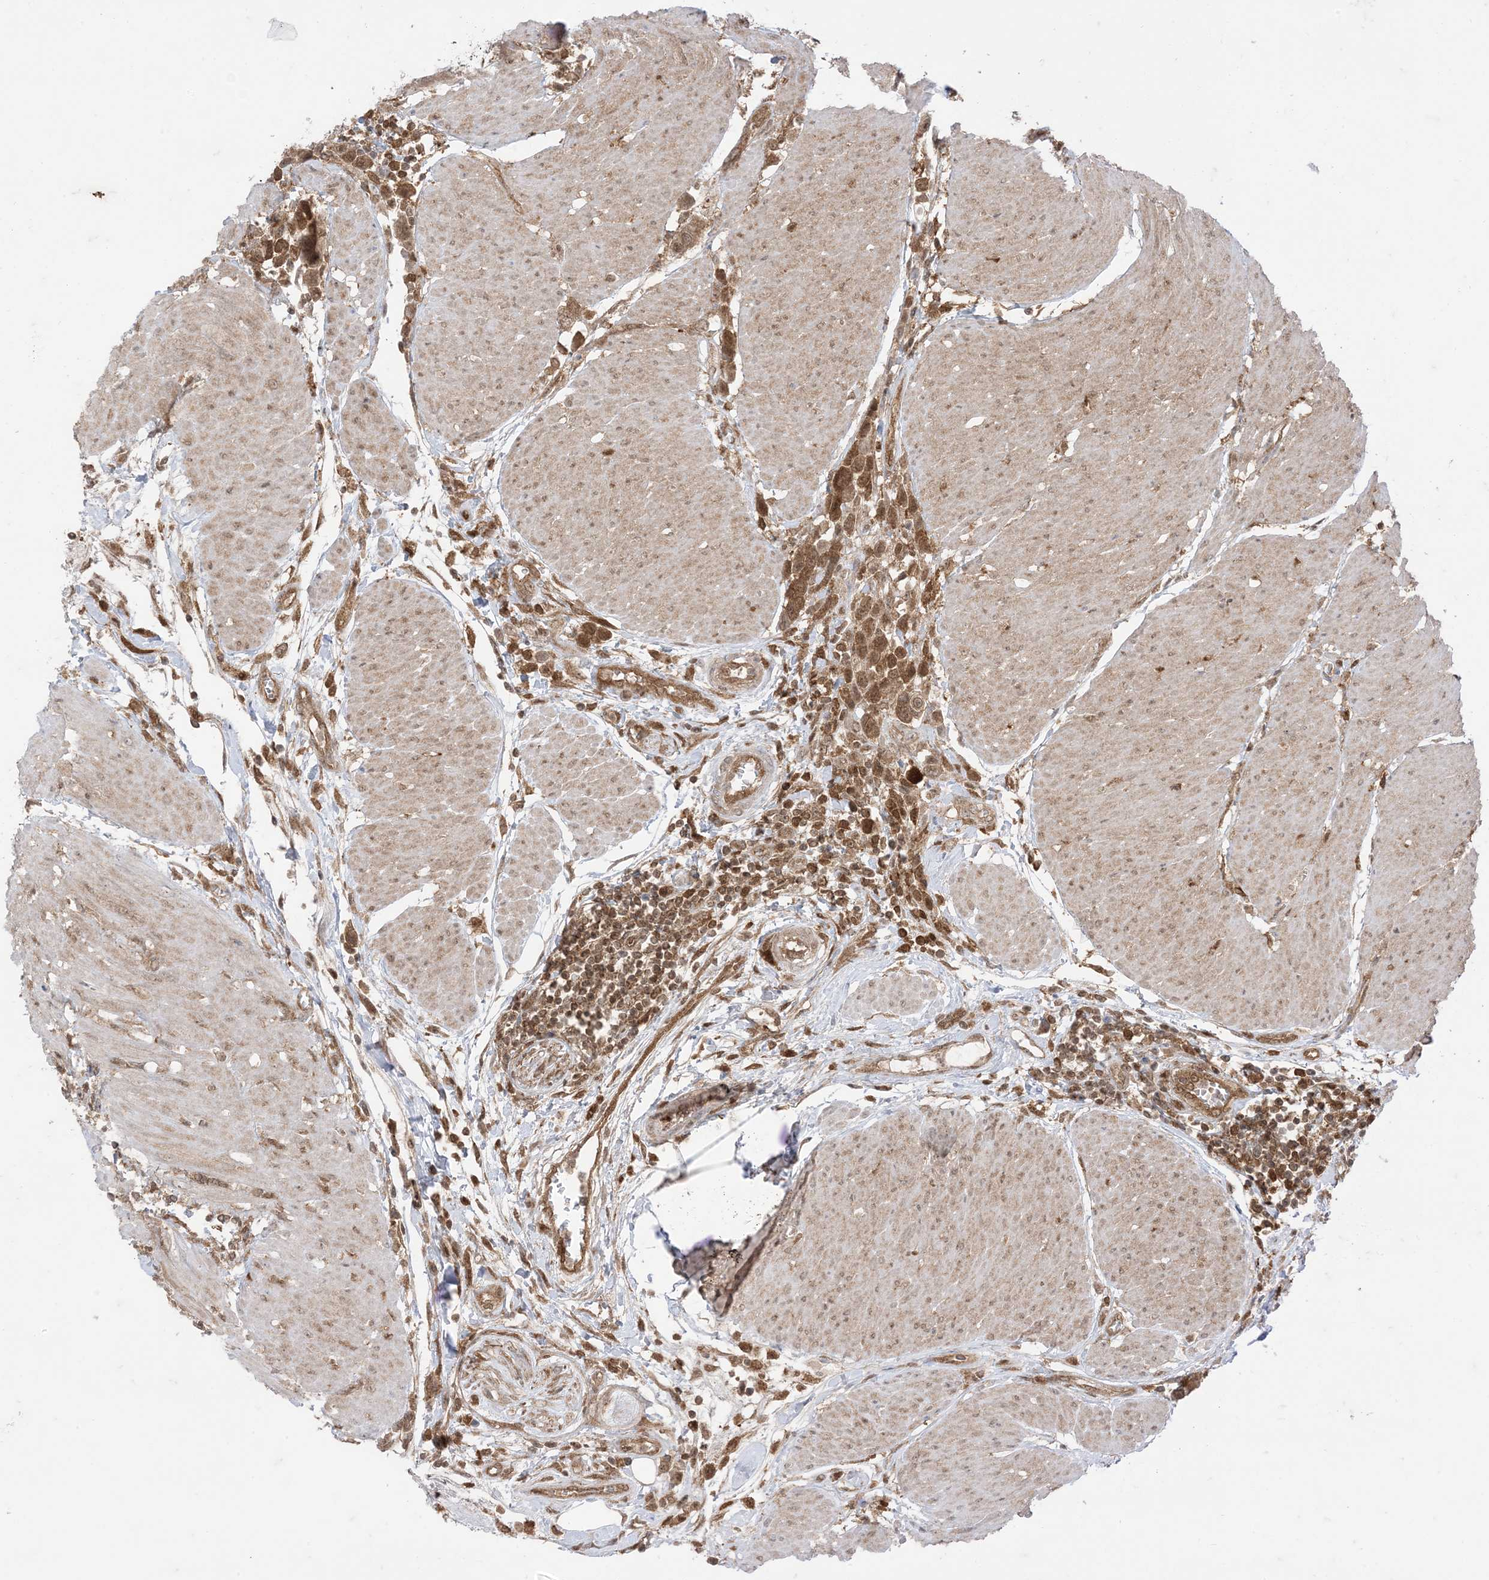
{"staining": {"intensity": "moderate", "quantity": ">75%", "location": "cytoplasmic/membranous,nuclear"}, "tissue": "urothelial cancer", "cell_type": "Tumor cells", "image_type": "cancer", "snomed": [{"axis": "morphology", "description": "Urothelial carcinoma, High grade"}, {"axis": "topography", "description": "Urinary bladder"}], "caption": "IHC micrograph of neoplastic tissue: human urothelial cancer stained using immunohistochemistry displays medium levels of moderate protein expression localized specifically in the cytoplasmic/membranous and nuclear of tumor cells, appearing as a cytoplasmic/membranous and nuclear brown color.", "gene": "PTPA", "patient": {"sex": "male", "age": 50}}